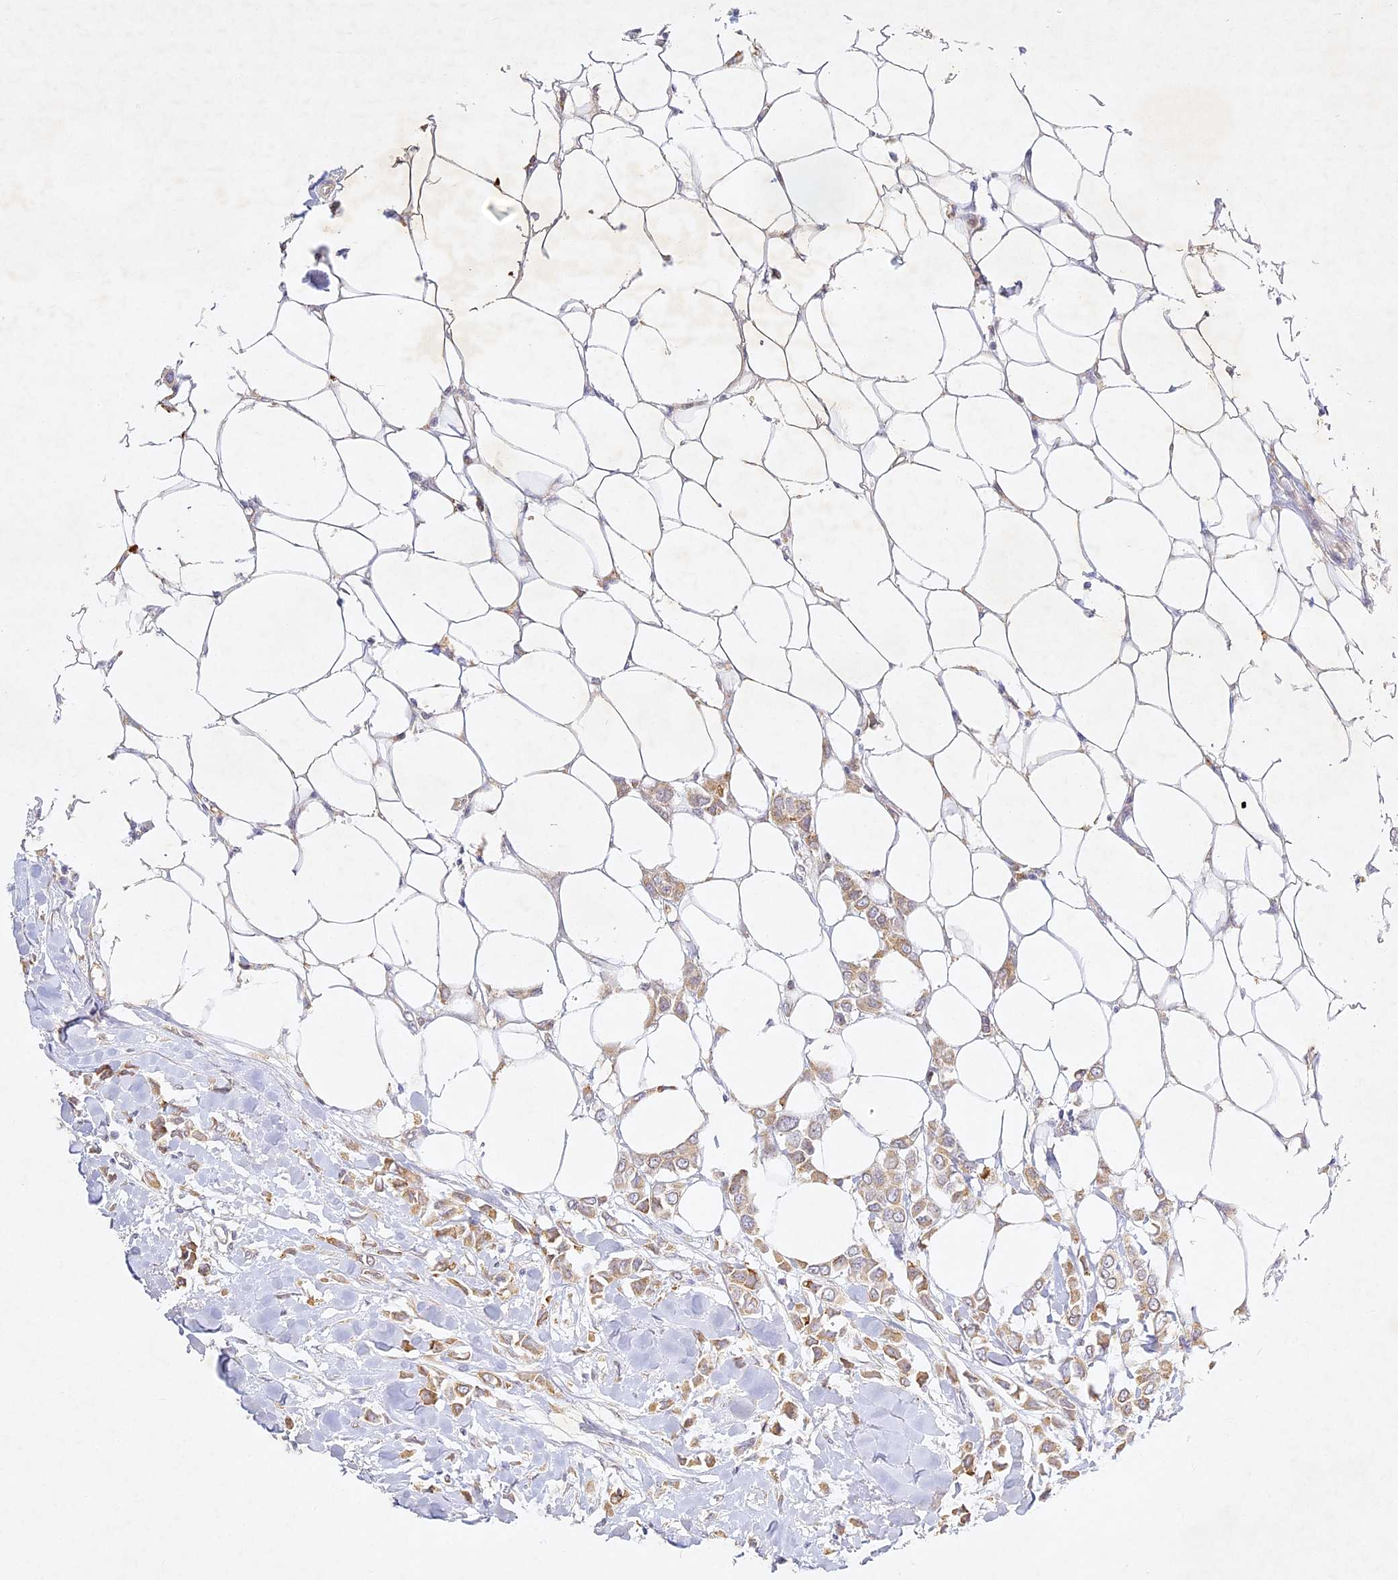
{"staining": {"intensity": "moderate", "quantity": ">75%", "location": "cytoplasmic/membranous"}, "tissue": "breast cancer", "cell_type": "Tumor cells", "image_type": "cancer", "snomed": [{"axis": "morphology", "description": "Lobular carcinoma"}, {"axis": "topography", "description": "Breast"}], "caption": "Immunohistochemical staining of breast lobular carcinoma demonstrates moderate cytoplasmic/membranous protein positivity in approximately >75% of tumor cells.", "gene": "SLC30A5", "patient": {"sex": "female", "age": 51}}